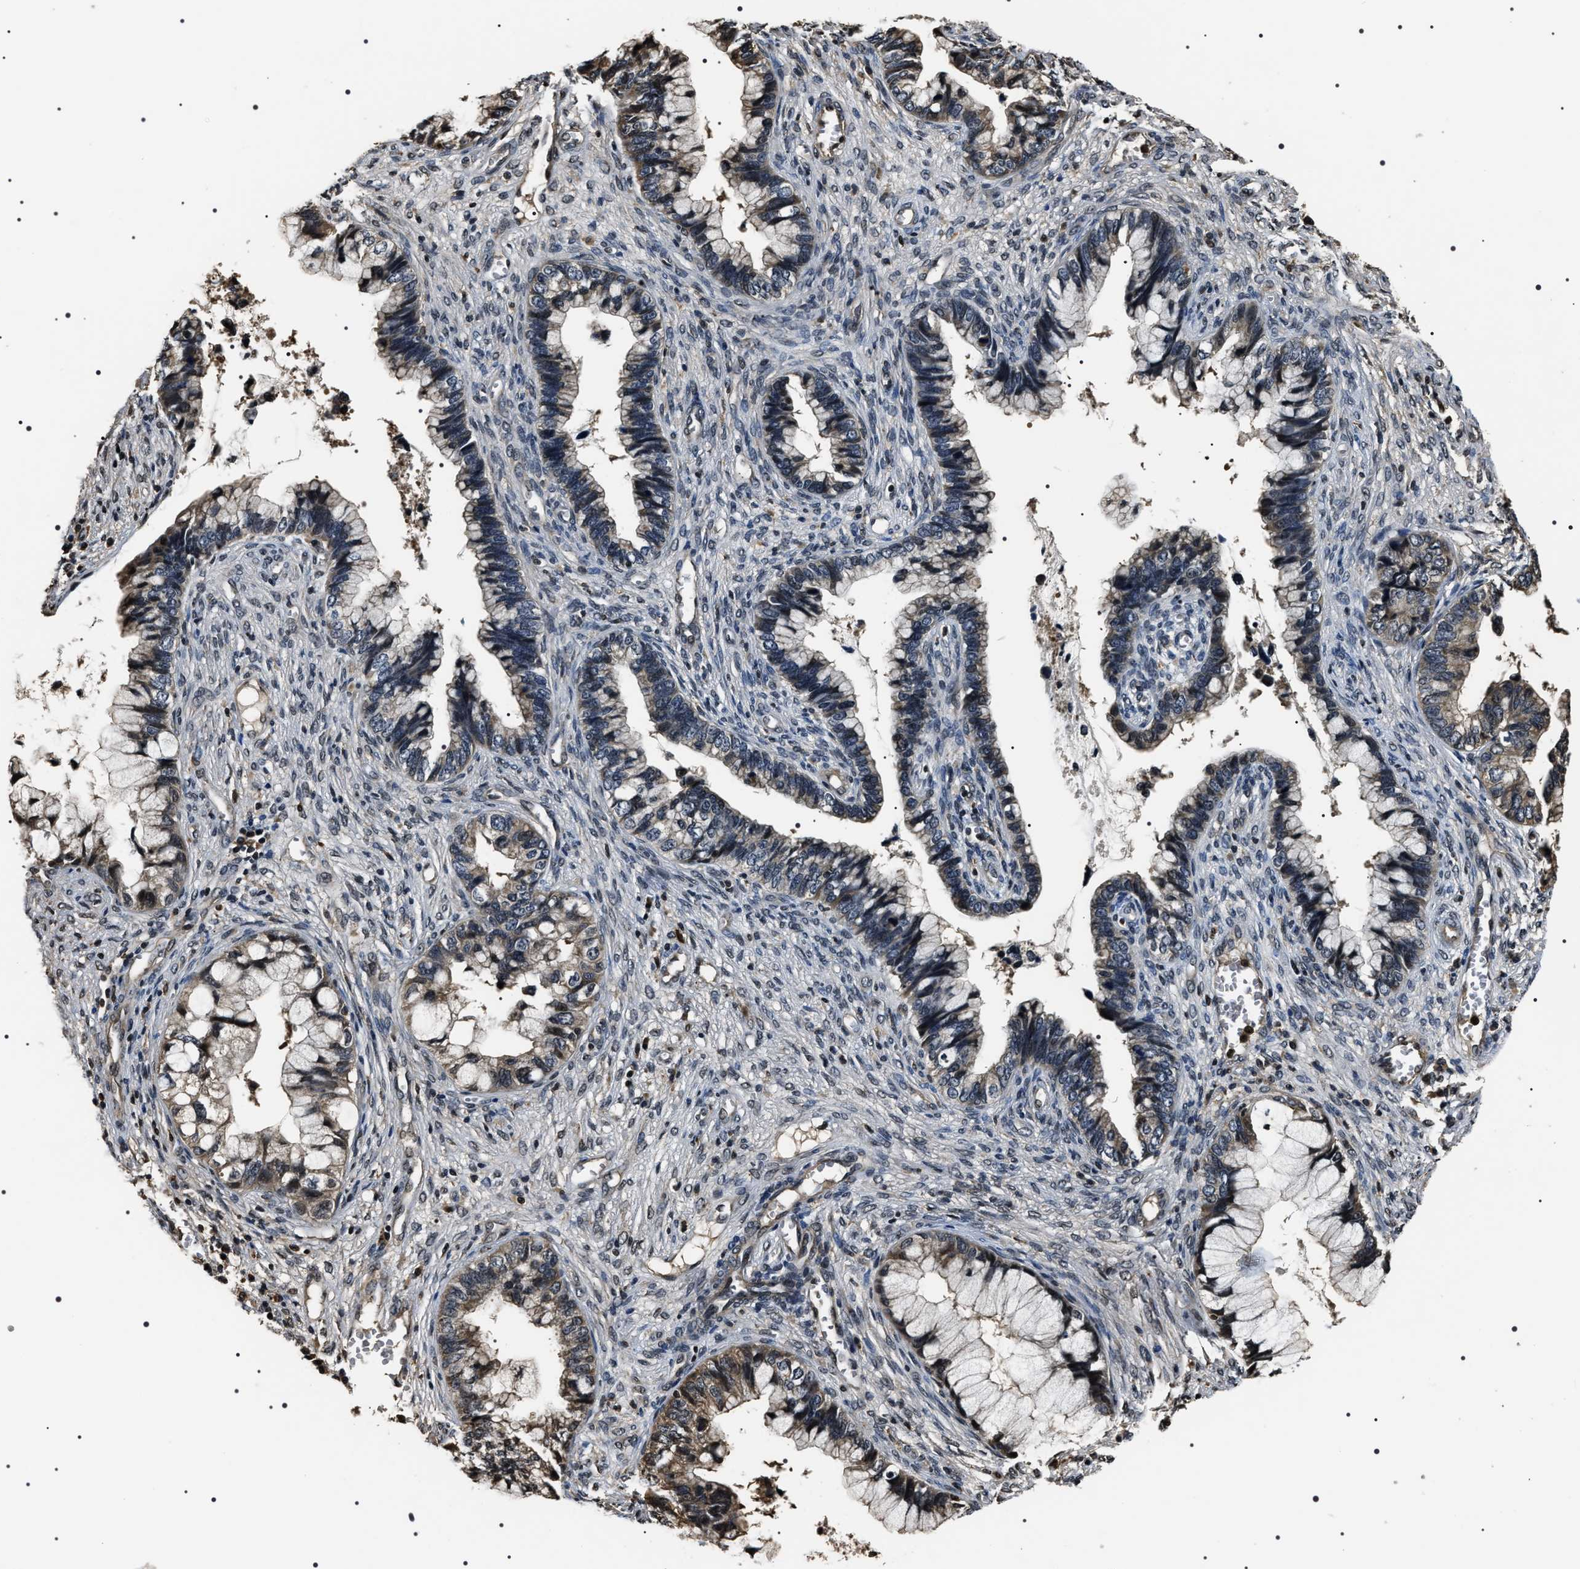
{"staining": {"intensity": "weak", "quantity": "25%-75%", "location": "cytoplasmic/membranous"}, "tissue": "cervical cancer", "cell_type": "Tumor cells", "image_type": "cancer", "snomed": [{"axis": "morphology", "description": "Adenocarcinoma, NOS"}, {"axis": "topography", "description": "Cervix"}], "caption": "High-power microscopy captured an IHC image of cervical cancer (adenocarcinoma), revealing weak cytoplasmic/membranous staining in about 25%-75% of tumor cells. (IHC, brightfield microscopy, high magnification).", "gene": "ARHGAP22", "patient": {"sex": "female", "age": 44}}